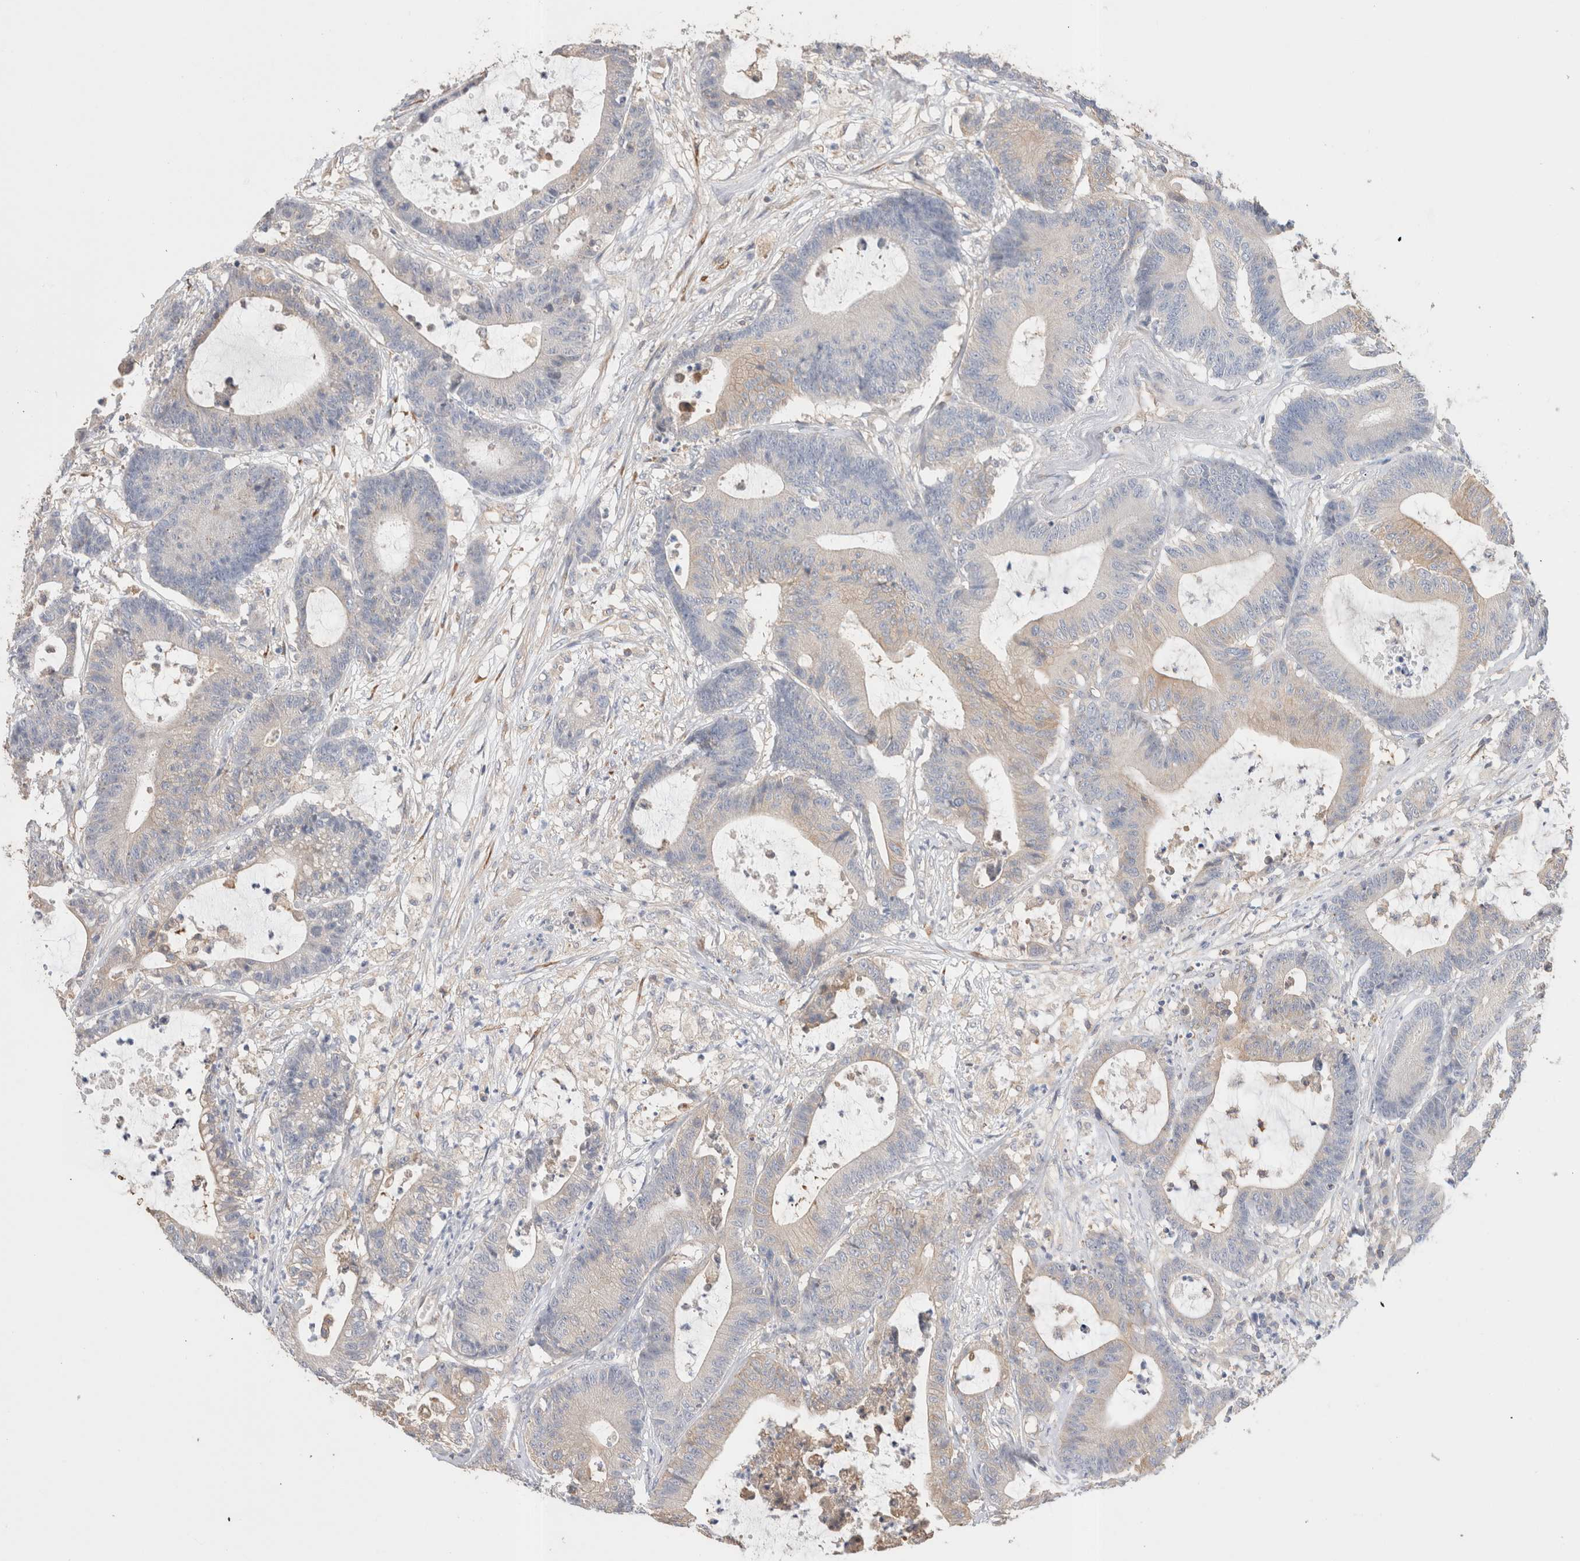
{"staining": {"intensity": "negative", "quantity": "none", "location": "none"}, "tissue": "colorectal cancer", "cell_type": "Tumor cells", "image_type": "cancer", "snomed": [{"axis": "morphology", "description": "Adenocarcinoma, NOS"}, {"axis": "topography", "description": "Colon"}], "caption": "This is an immunohistochemistry (IHC) photomicrograph of human adenocarcinoma (colorectal). There is no positivity in tumor cells.", "gene": "CAPN2", "patient": {"sex": "female", "age": 84}}